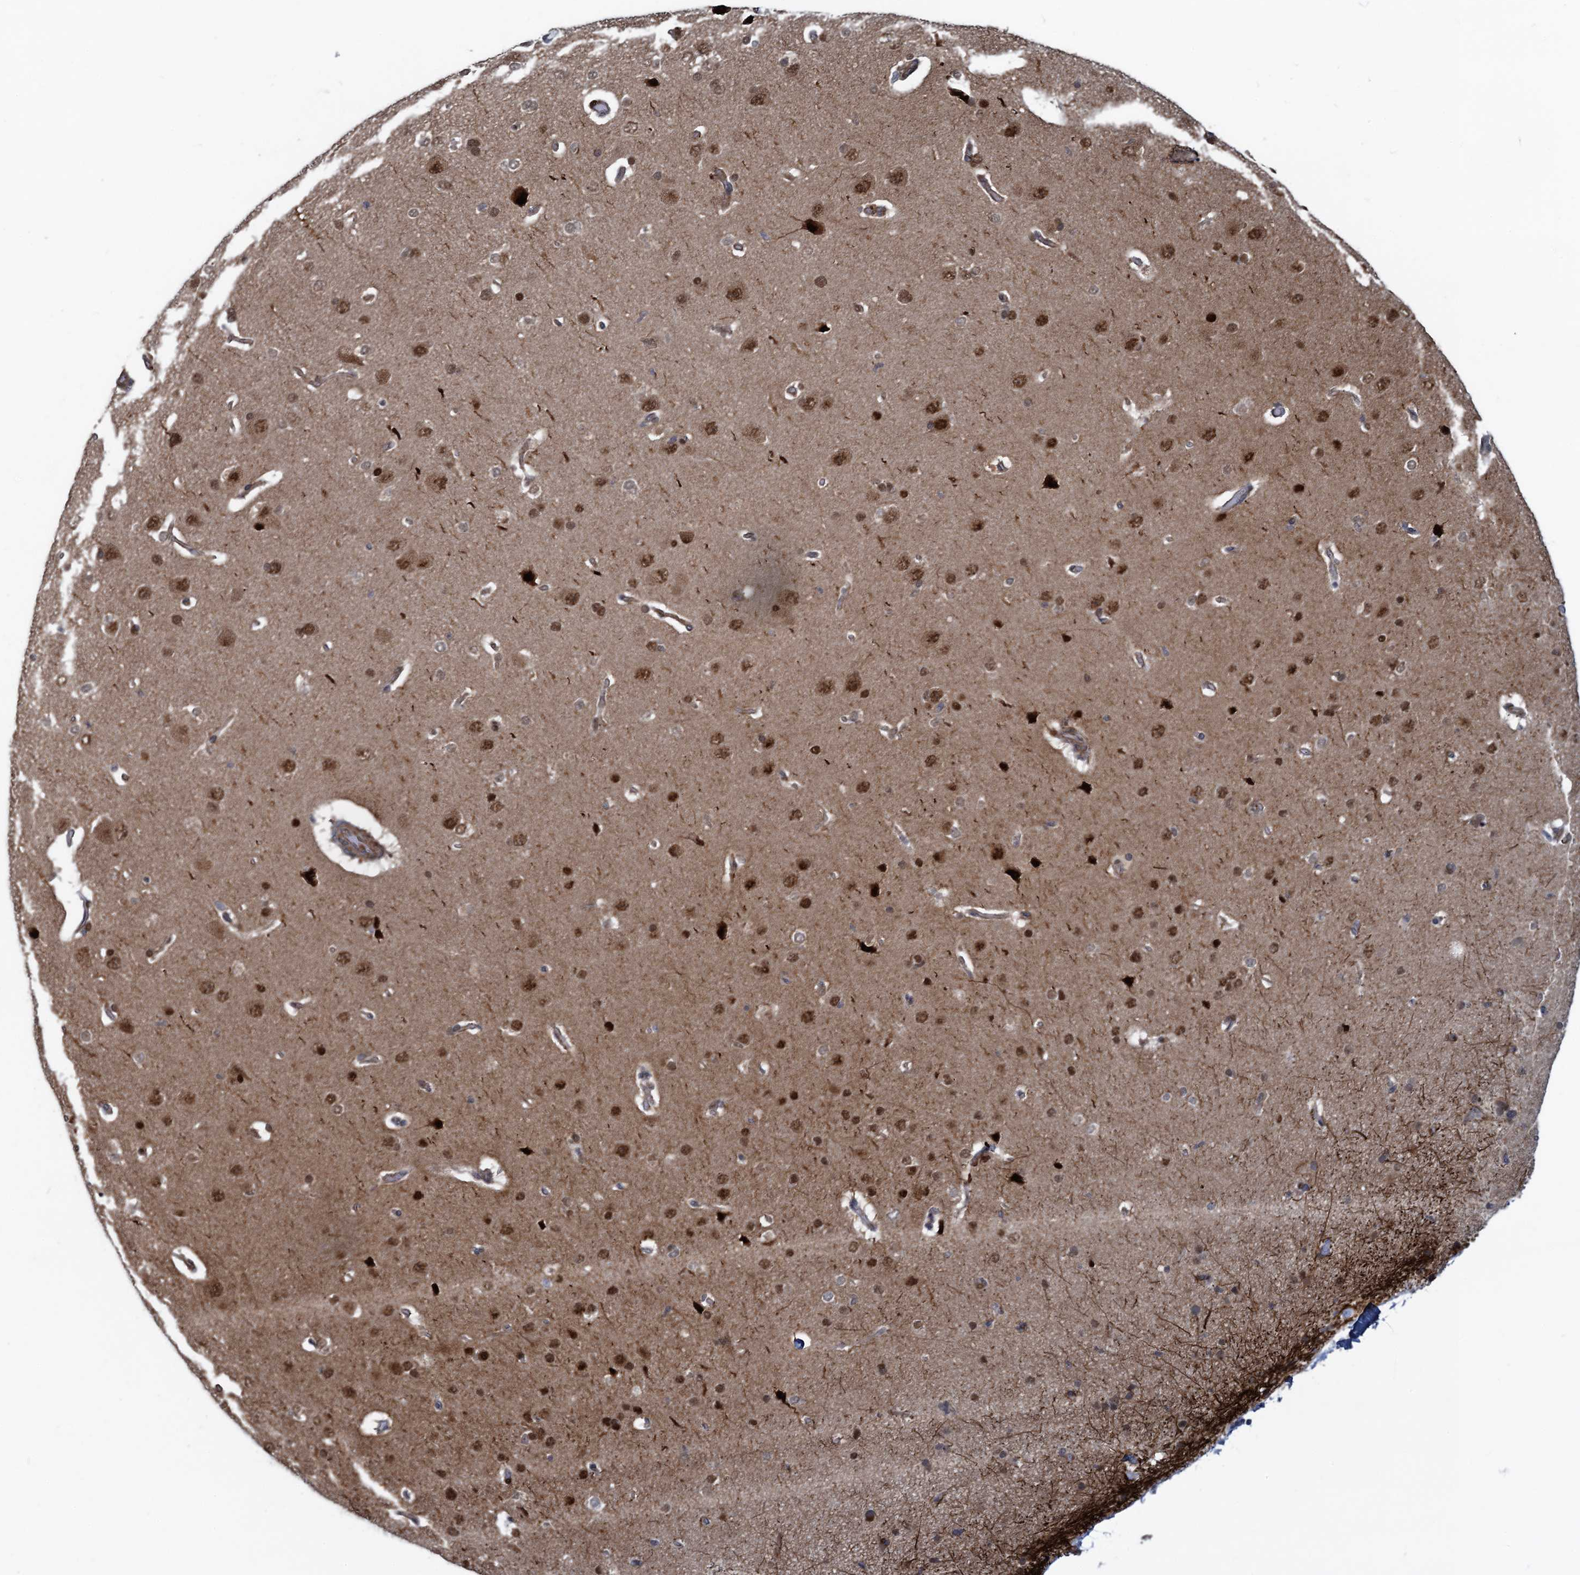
{"staining": {"intensity": "weak", "quantity": ">75%", "location": "cytoplasmic/membranous"}, "tissue": "cerebral cortex", "cell_type": "Endothelial cells", "image_type": "normal", "snomed": [{"axis": "morphology", "description": "Normal tissue, NOS"}, {"axis": "topography", "description": "Cerebral cortex"}], "caption": "Immunohistochemical staining of normal human cerebral cortex shows >75% levels of weak cytoplasmic/membranous protein staining in approximately >75% of endothelial cells.", "gene": "ATOSA", "patient": {"sex": "male", "age": 62}}